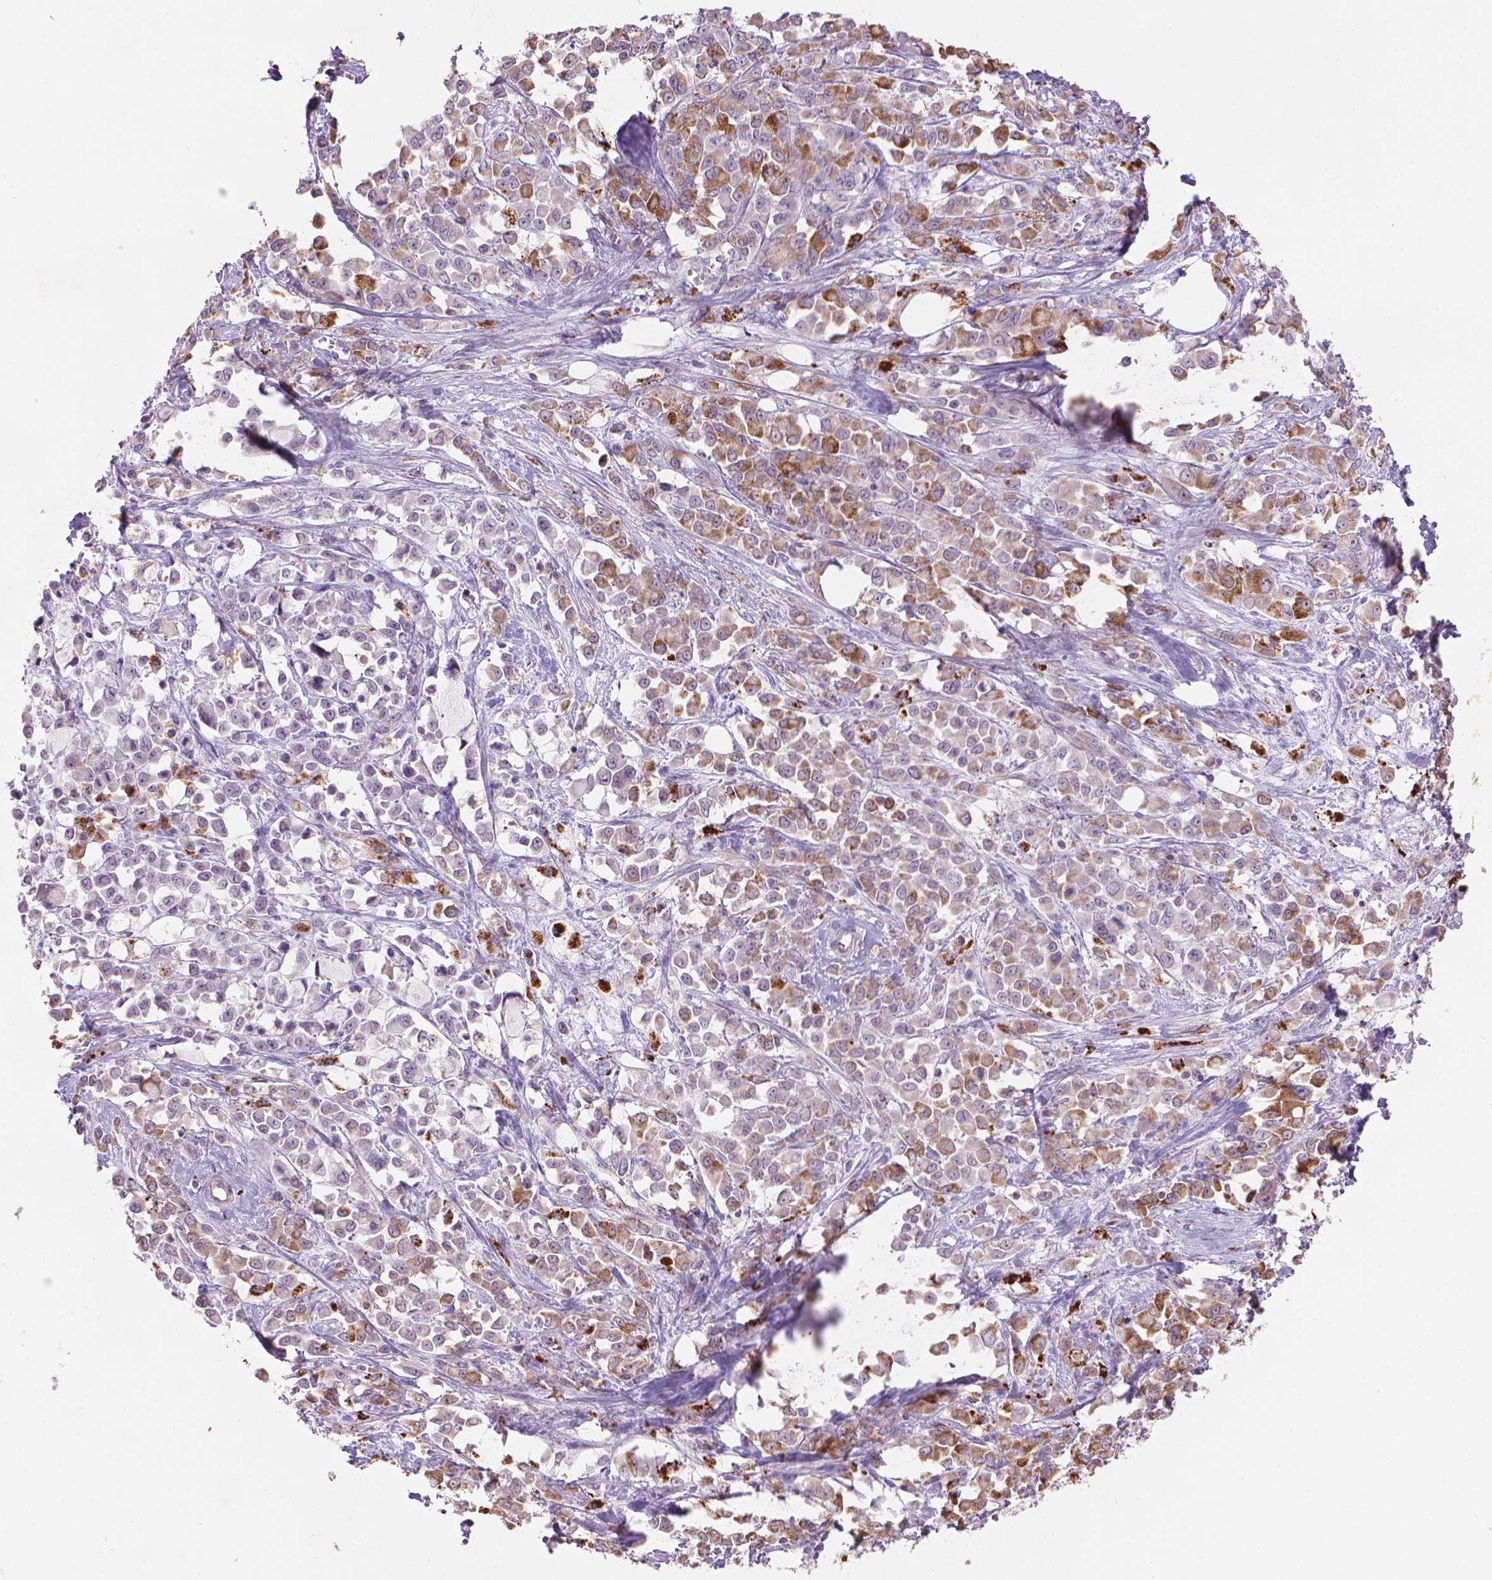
{"staining": {"intensity": "moderate", "quantity": "25%-75%", "location": "cytoplasmic/membranous"}, "tissue": "stomach cancer", "cell_type": "Tumor cells", "image_type": "cancer", "snomed": [{"axis": "morphology", "description": "Adenocarcinoma, NOS"}, {"axis": "topography", "description": "Stomach"}], "caption": "Protein expression analysis of human adenocarcinoma (stomach) reveals moderate cytoplasmic/membranous expression in about 25%-75% of tumor cells.", "gene": "TMEM184A", "patient": {"sex": "female", "age": 76}}